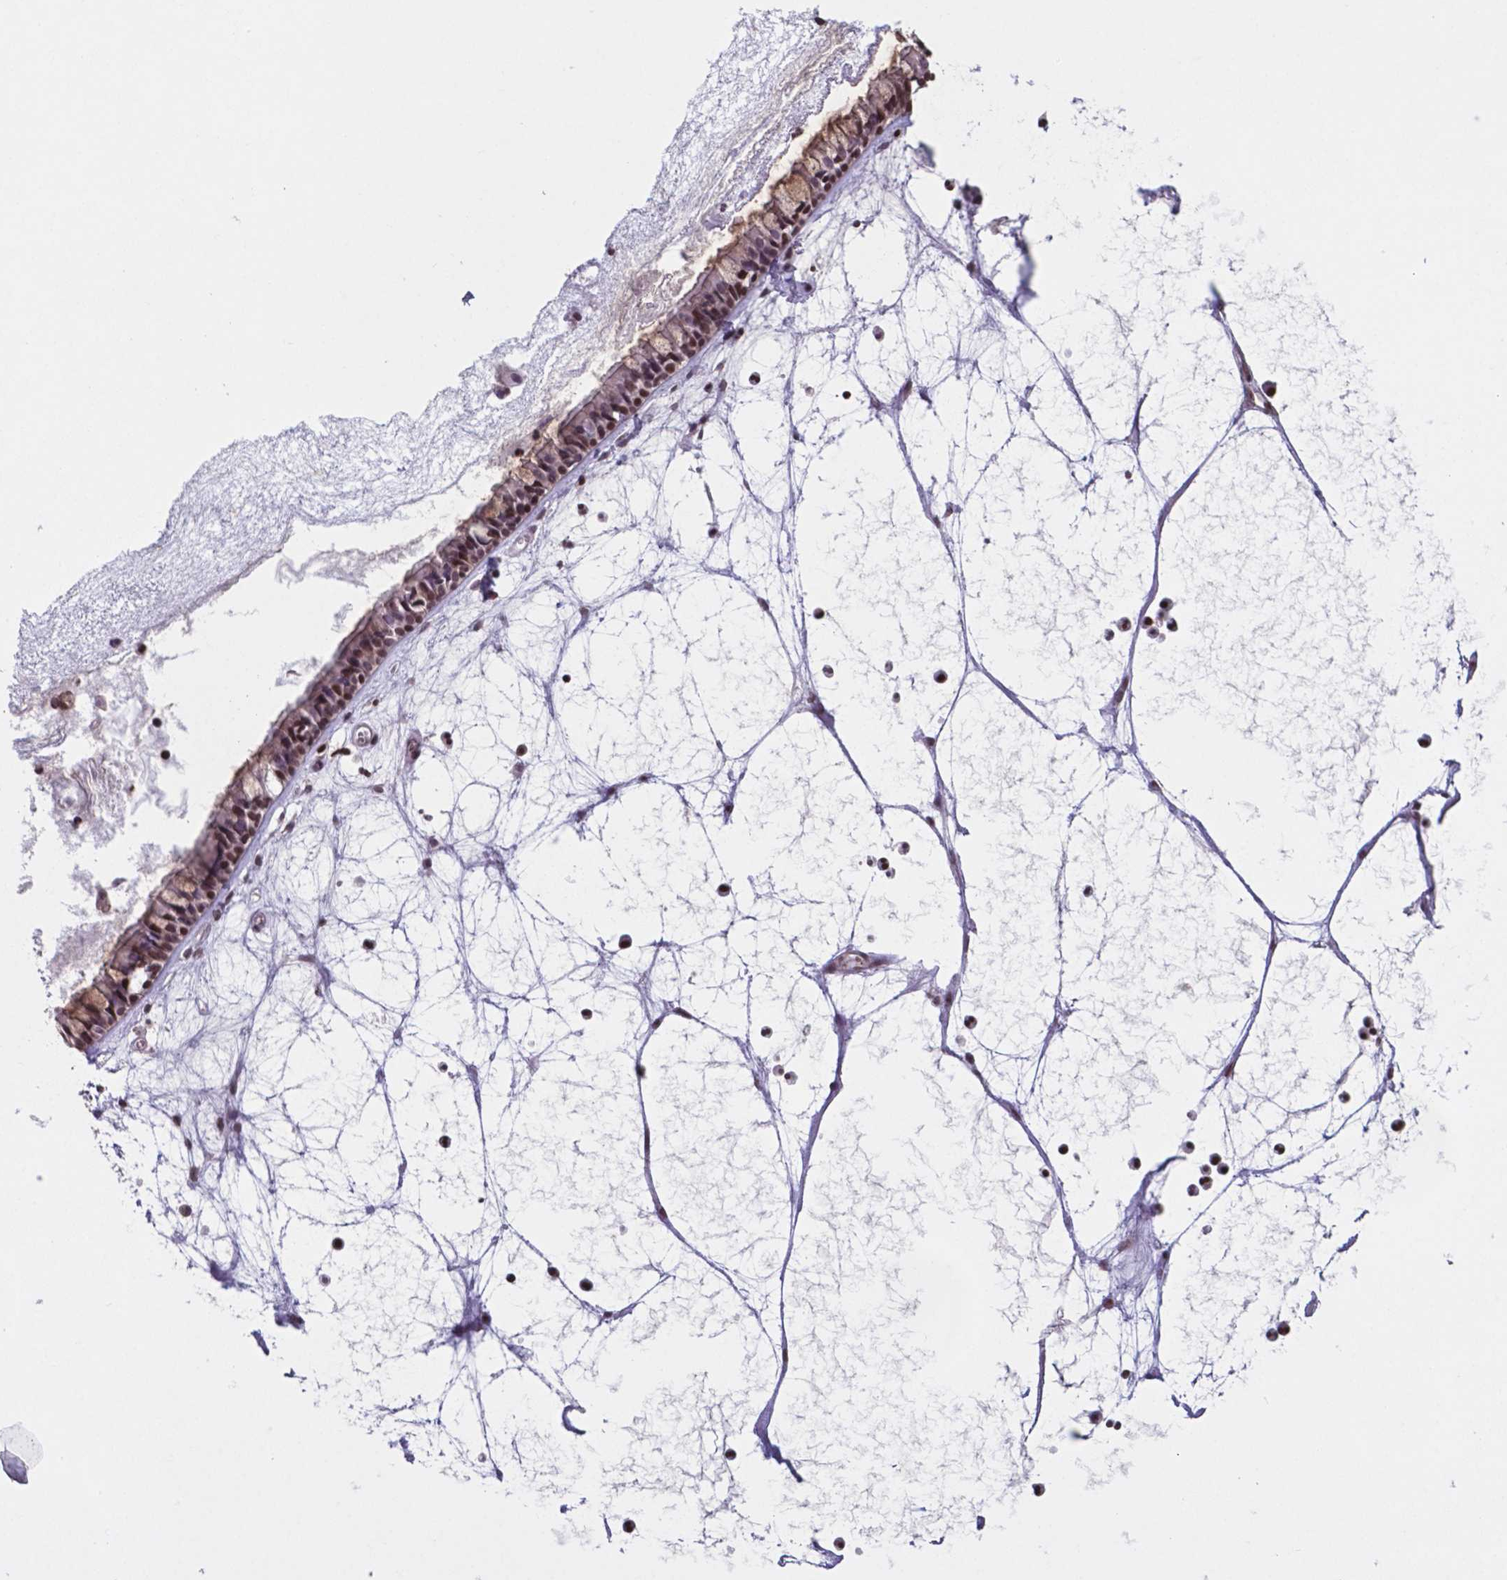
{"staining": {"intensity": "moderate", "quantity": "25%-75%", "location": "cytoplasmic/membranous,nuclear"}, "tissue": "nasopharynx", "cell_type": "Respiratory epithelial cells", "image_type": "normal", "snomed": [{"axis": "morphology", "description": "Normal tissue, NOS"}, {"axis": "topography", "description": "Nasopharynx"}], "caption": "Immunohistochemistry (IHC) histopathology image of unremarkable human nasopharynx stained for a protein (brown), which displays medium levels of moderate cytoplasmic/membranous,nuclear expression in about 25%-75% of respiratory epithelial cells.", "gene": "MLC1", "patient": {"sex": "male", "age": 31}}